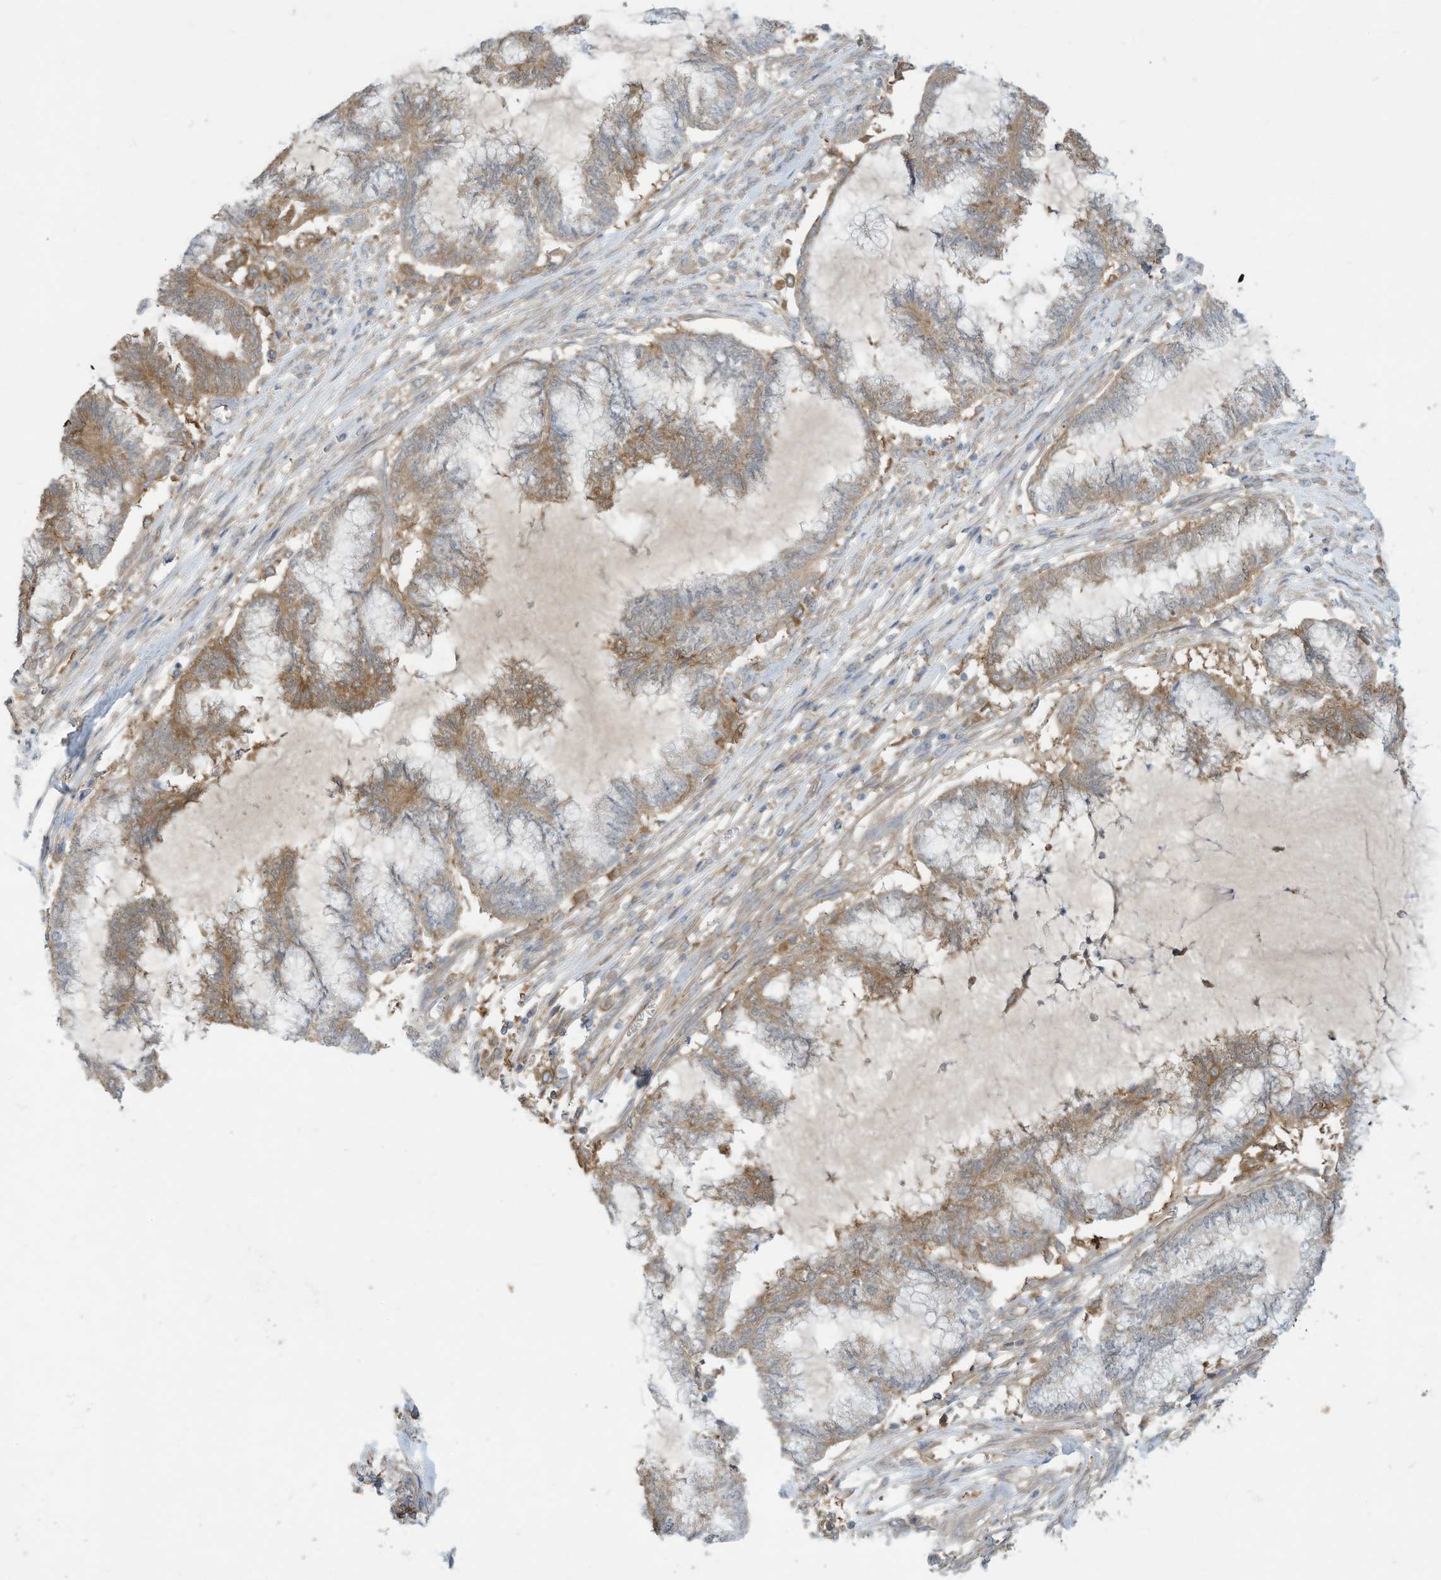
{"staining": {"intensity": "moderate", "quantity": "25%-75%", "location": "cytoplasmic/membranous"}, "tissue": "endometrial cancer", "cell_type": "Tumor cells", "image_type": "cancer", "snomed": [{"axis": "morphology", "description": "Adenocarcinoma, NOS"}, {"axis": "topography", "description": "Endometrium"}], "caption": "Tumor cells reveal medium levels of moderate cytoplasmic/membranous positivity in approximately 25%-75% of cells in human endometrial cancer (adenocarcinoma).", "gene": "ADI1", "patient": {"sex": "female", "age": 86}}